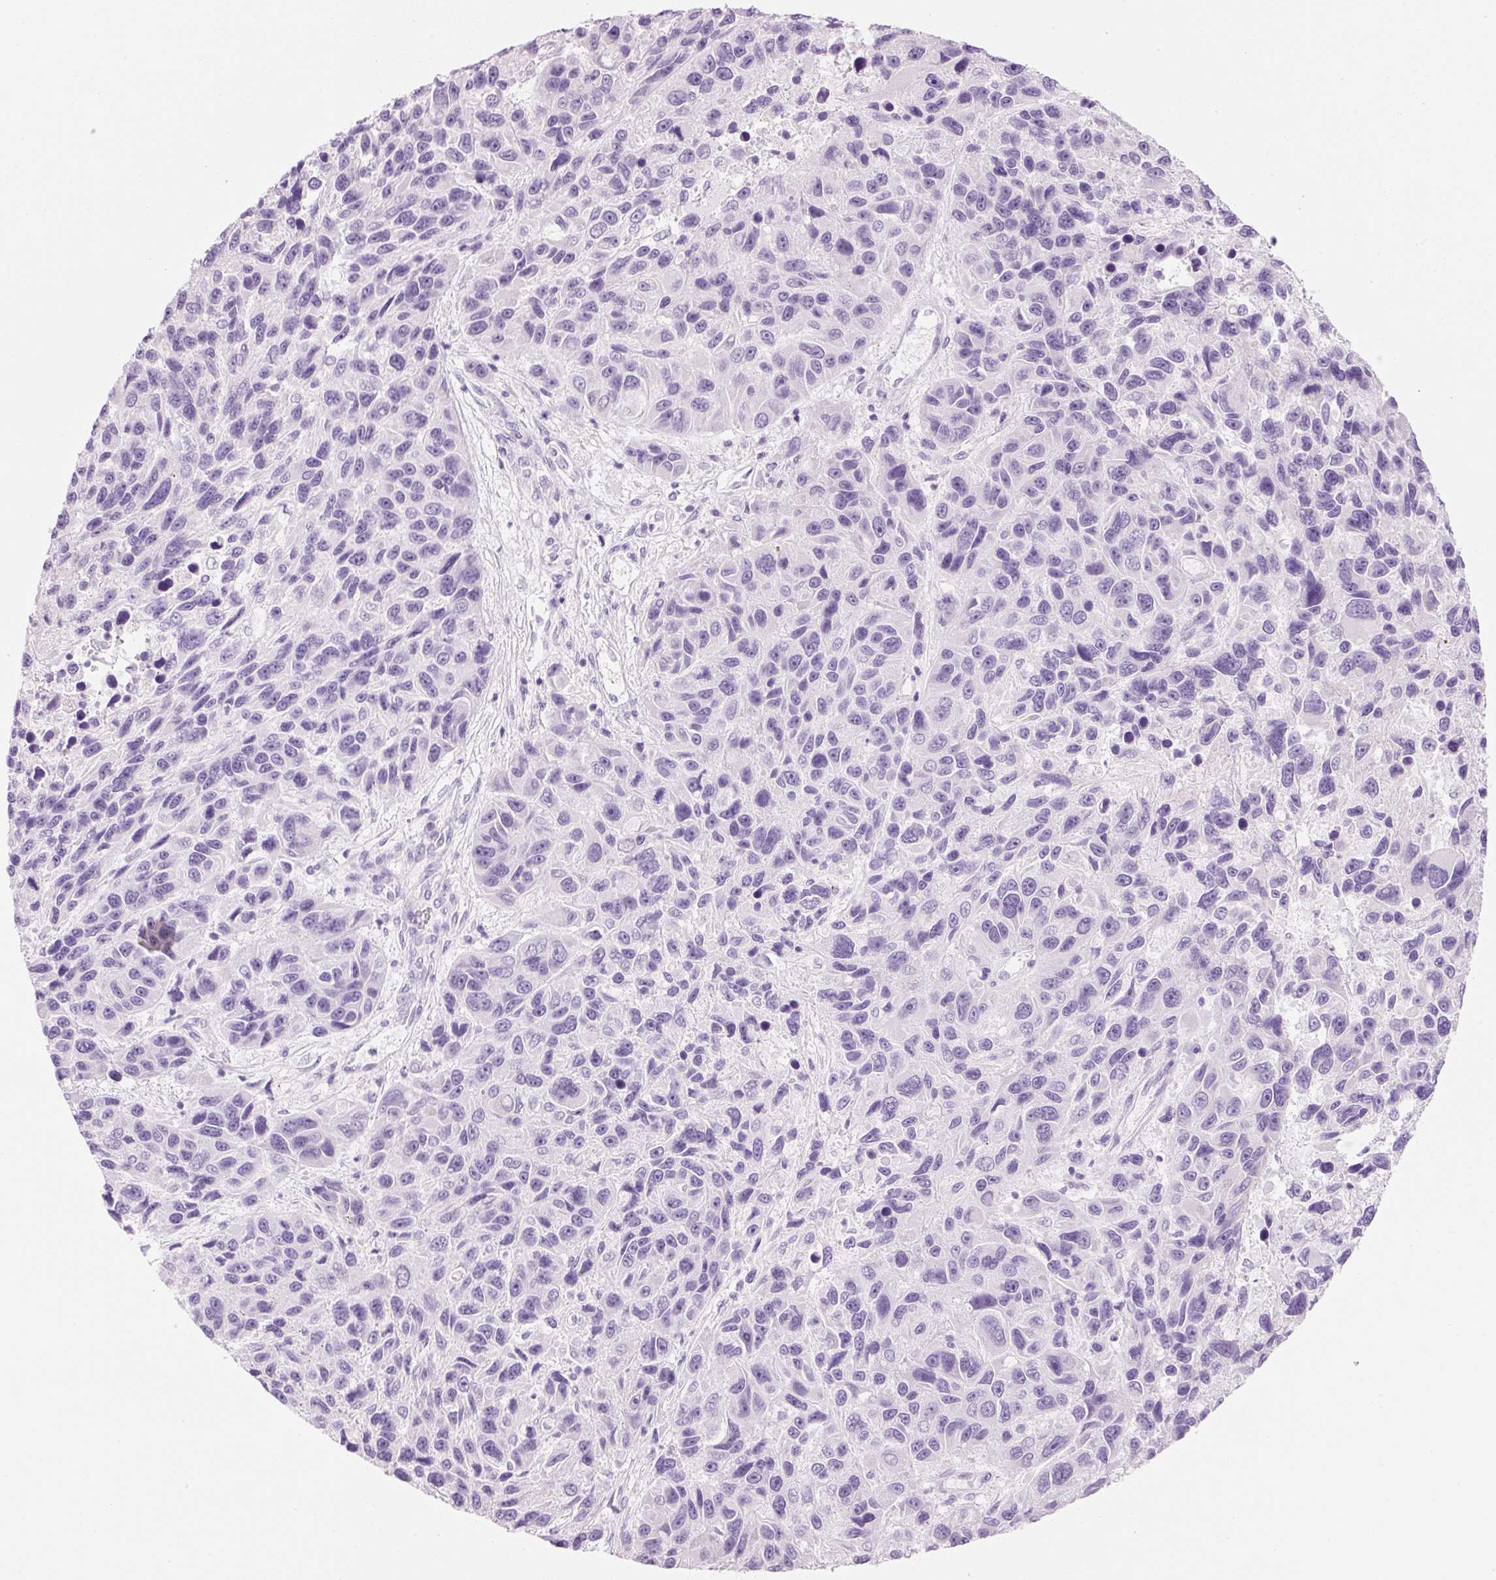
{"staining": {"intensity": "negative", "quantity": "none", "location": "none"}, "tissue": "melanoma", "cell_type": "Tumor cells", "image_type": "cancer", "snomed": [{"axis": "morphology", "description": "Malignant melanoma, NOS"}, {"axis": "topography", "description": "Skin"}], "caption": "This is an IHC micrograph of melanoma. There is no staining in tumor cells.", "gene": "CMA1", "patient": {"sex": "male", "age": 53}}